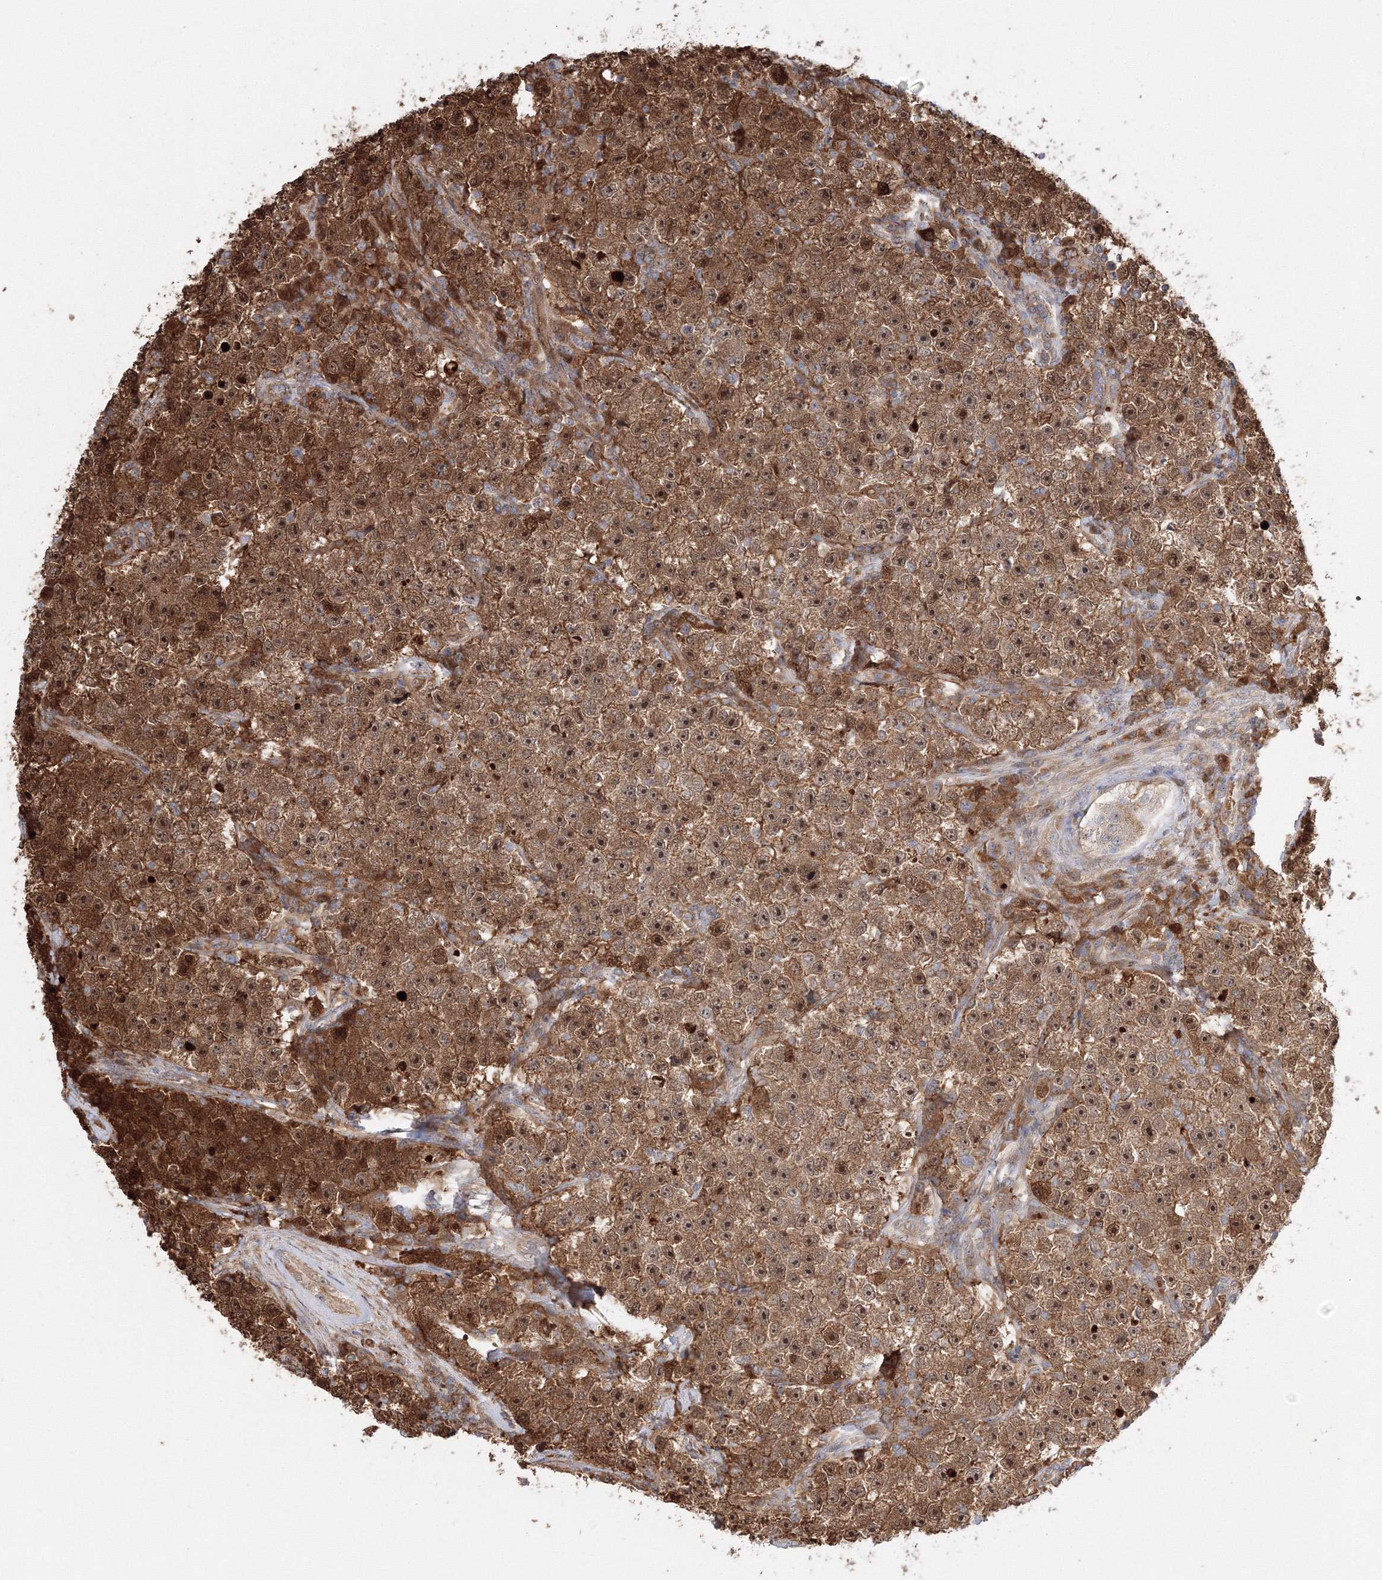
{"staining": {"intensity": "strong", "quantity": ">75%", "location": "cytoplasmic/membranous,nuclear"}, "tissue": "testis cancer", "cell_type": "Tumor cells", "image_type": "cancer", "snomed": [{"axis": "morphology", "description": "Seminoma, NOS"}, {"axis": "topography", "description": "Testis"}], "caption": "A micrograph of human testis cancer stained for a protein demonstrates strong cytoplasmic/membranous and nuclear brown staining in tumor cells. (Brightfield microscopy of DAB IHC at high magnification).", "gene": "NPM3", "patient": {"sex": "male", "age": 22}}